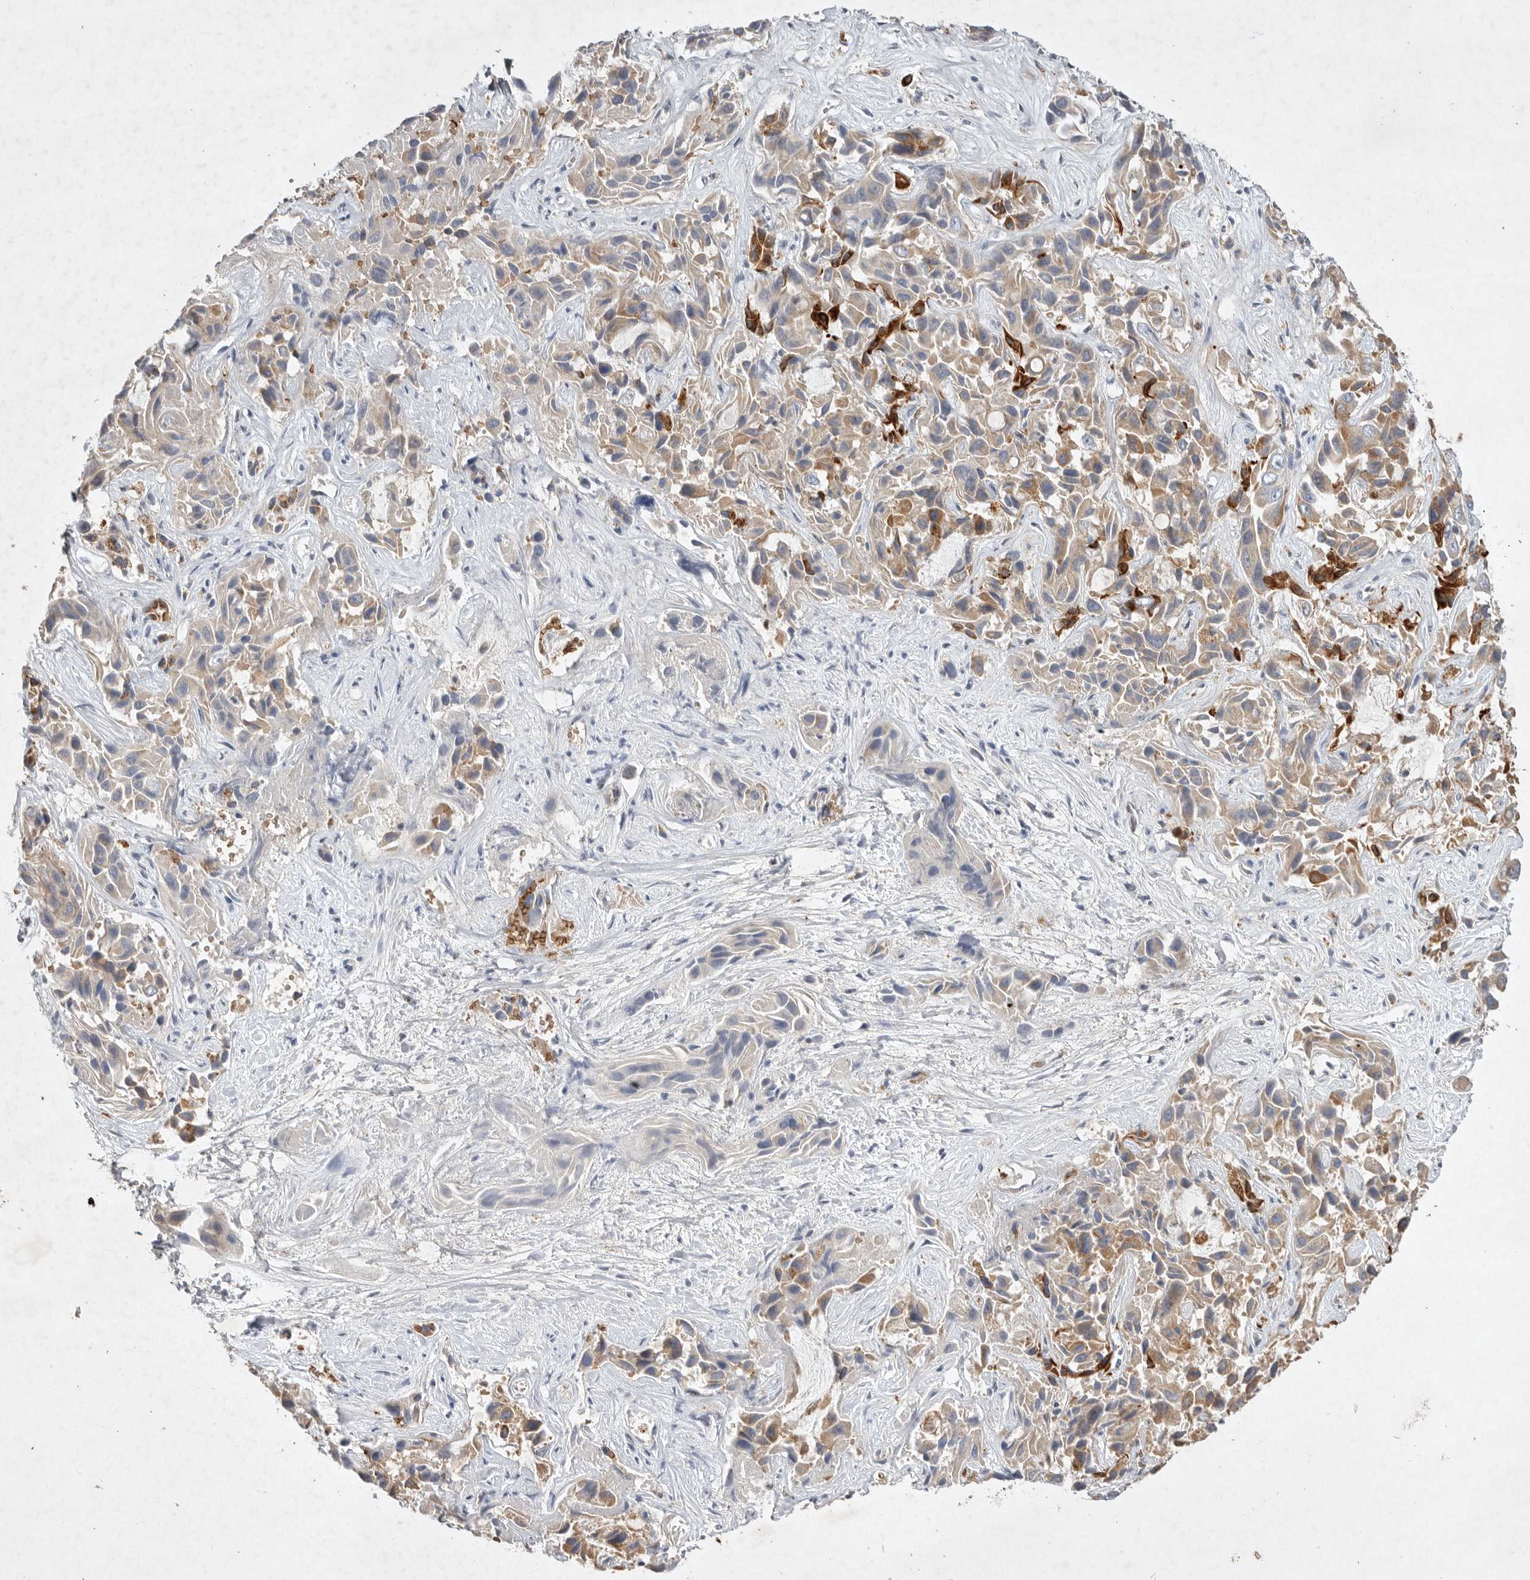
{"staining": {"intensity": "moderate", "quantity": "<25%", "location": "cytoplasmic/membranous"}, "tissue": "liver cancer", "cell_type": "Tumor cells", "image_type": "cancer", "snomed": [{"axis": "morphology", "description": "Cholangiocarcinoma"}, {"axis": "topography", "description": "Liver"}], "caption": "Immunohistochemistry (IHC) of liver cancer (cholangiocarcinoma) shows low levels of moderate cytoplasmic/membranous expression in approximately <25% of tumor cells. The staining was performed using DAB, with brown indicating positive protein expression. Nuclei are stained blue with hematoxylin.", "gene": "TNFSF14", "patient": {"sex": "female", "age": 52}}